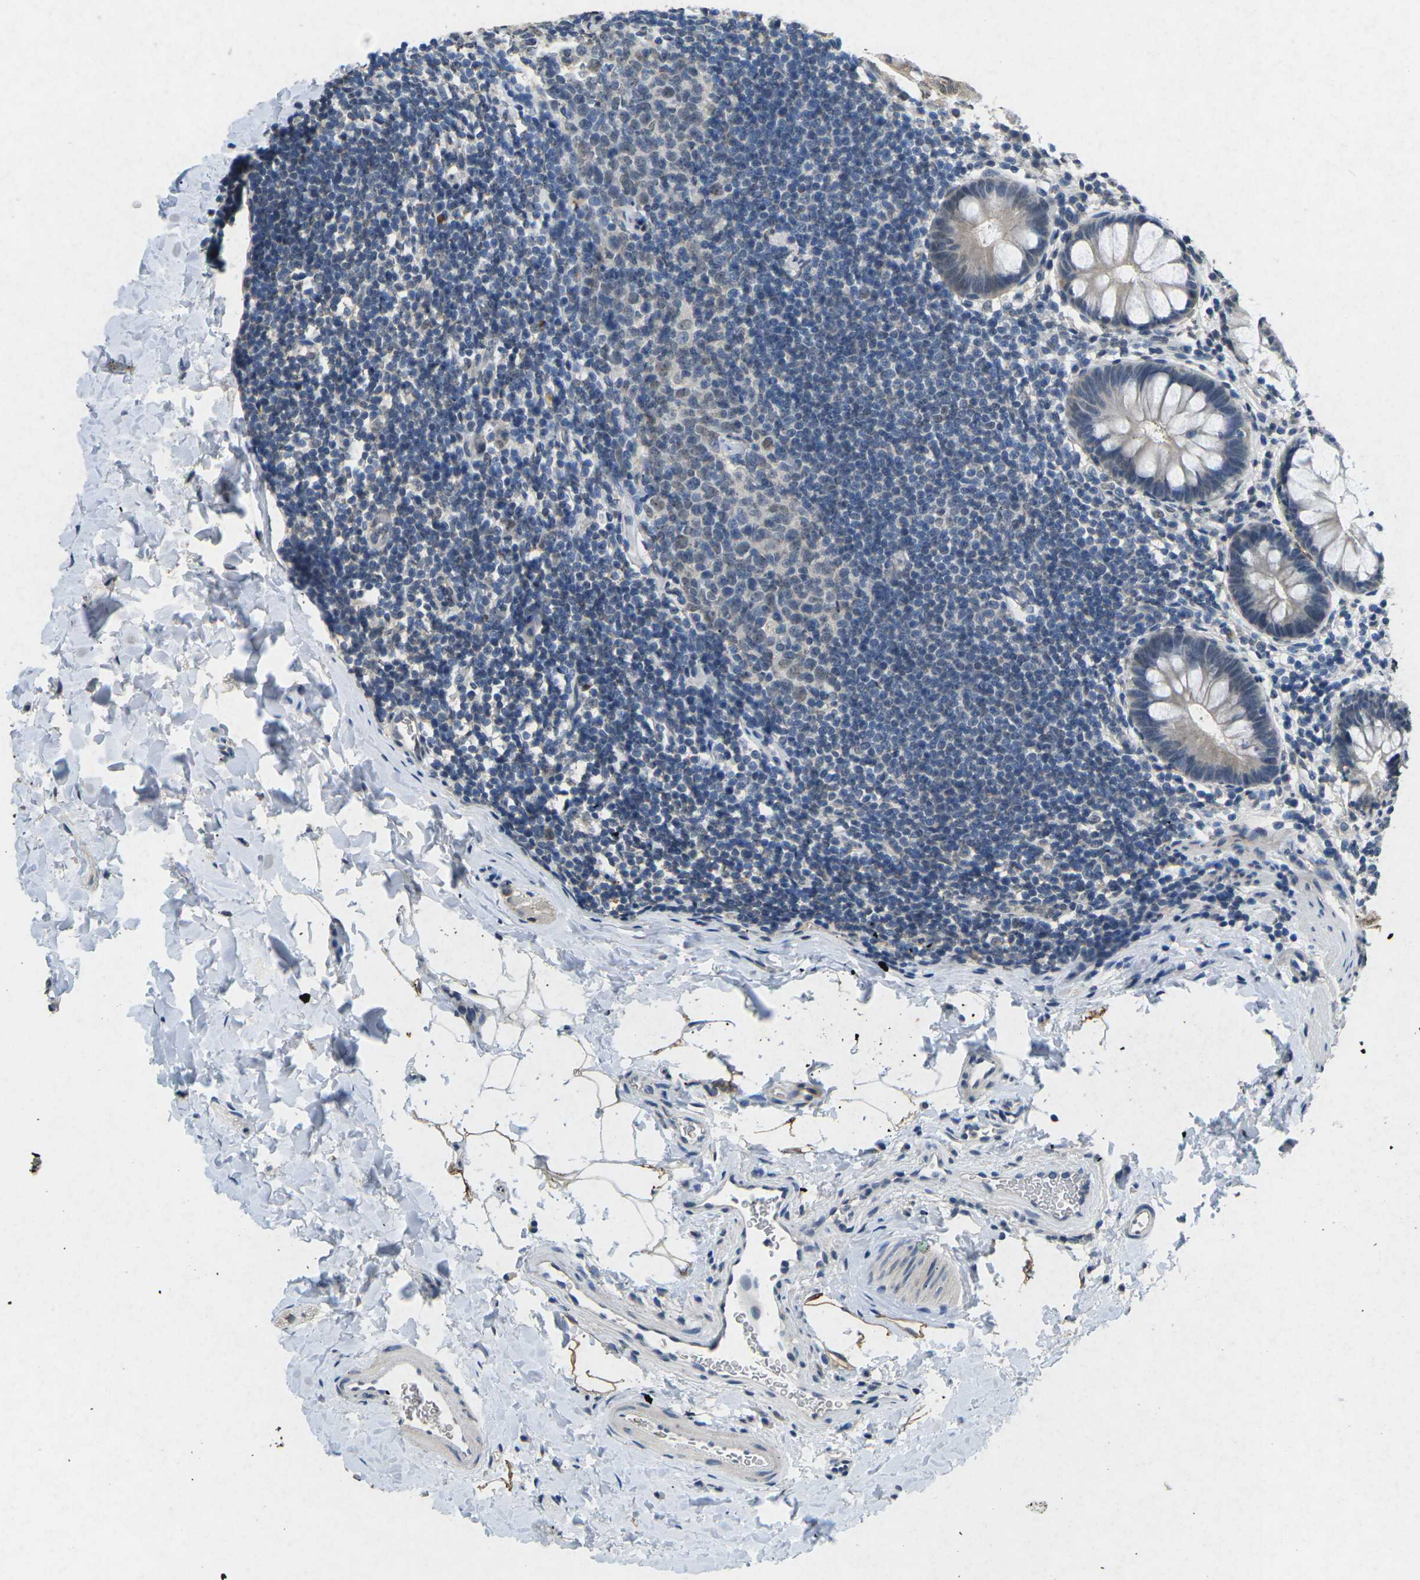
{"staining": {"intensity": "weak", "quantity": "<25%", "location": "cytoplasmic/membranous"}, "tissue": "rectum", "cell_type": "Glandular cells", "image_type": "normal", "snomed": [{"axis": "morphology", "description": "Normal tissue, NOS"}, {"axis": "topography", "description": "Rectum"}], "caption": "An image of rectum stained for a protein exhibits no brown staining in glandular cells. (Stains: DAB immunohistochemistry with hematoxylin counter stain, Microscopy: brightfield microscopy at high magnification).", "gene": "SCNN1B", "patient": {"sex": "female", "age": 24}}